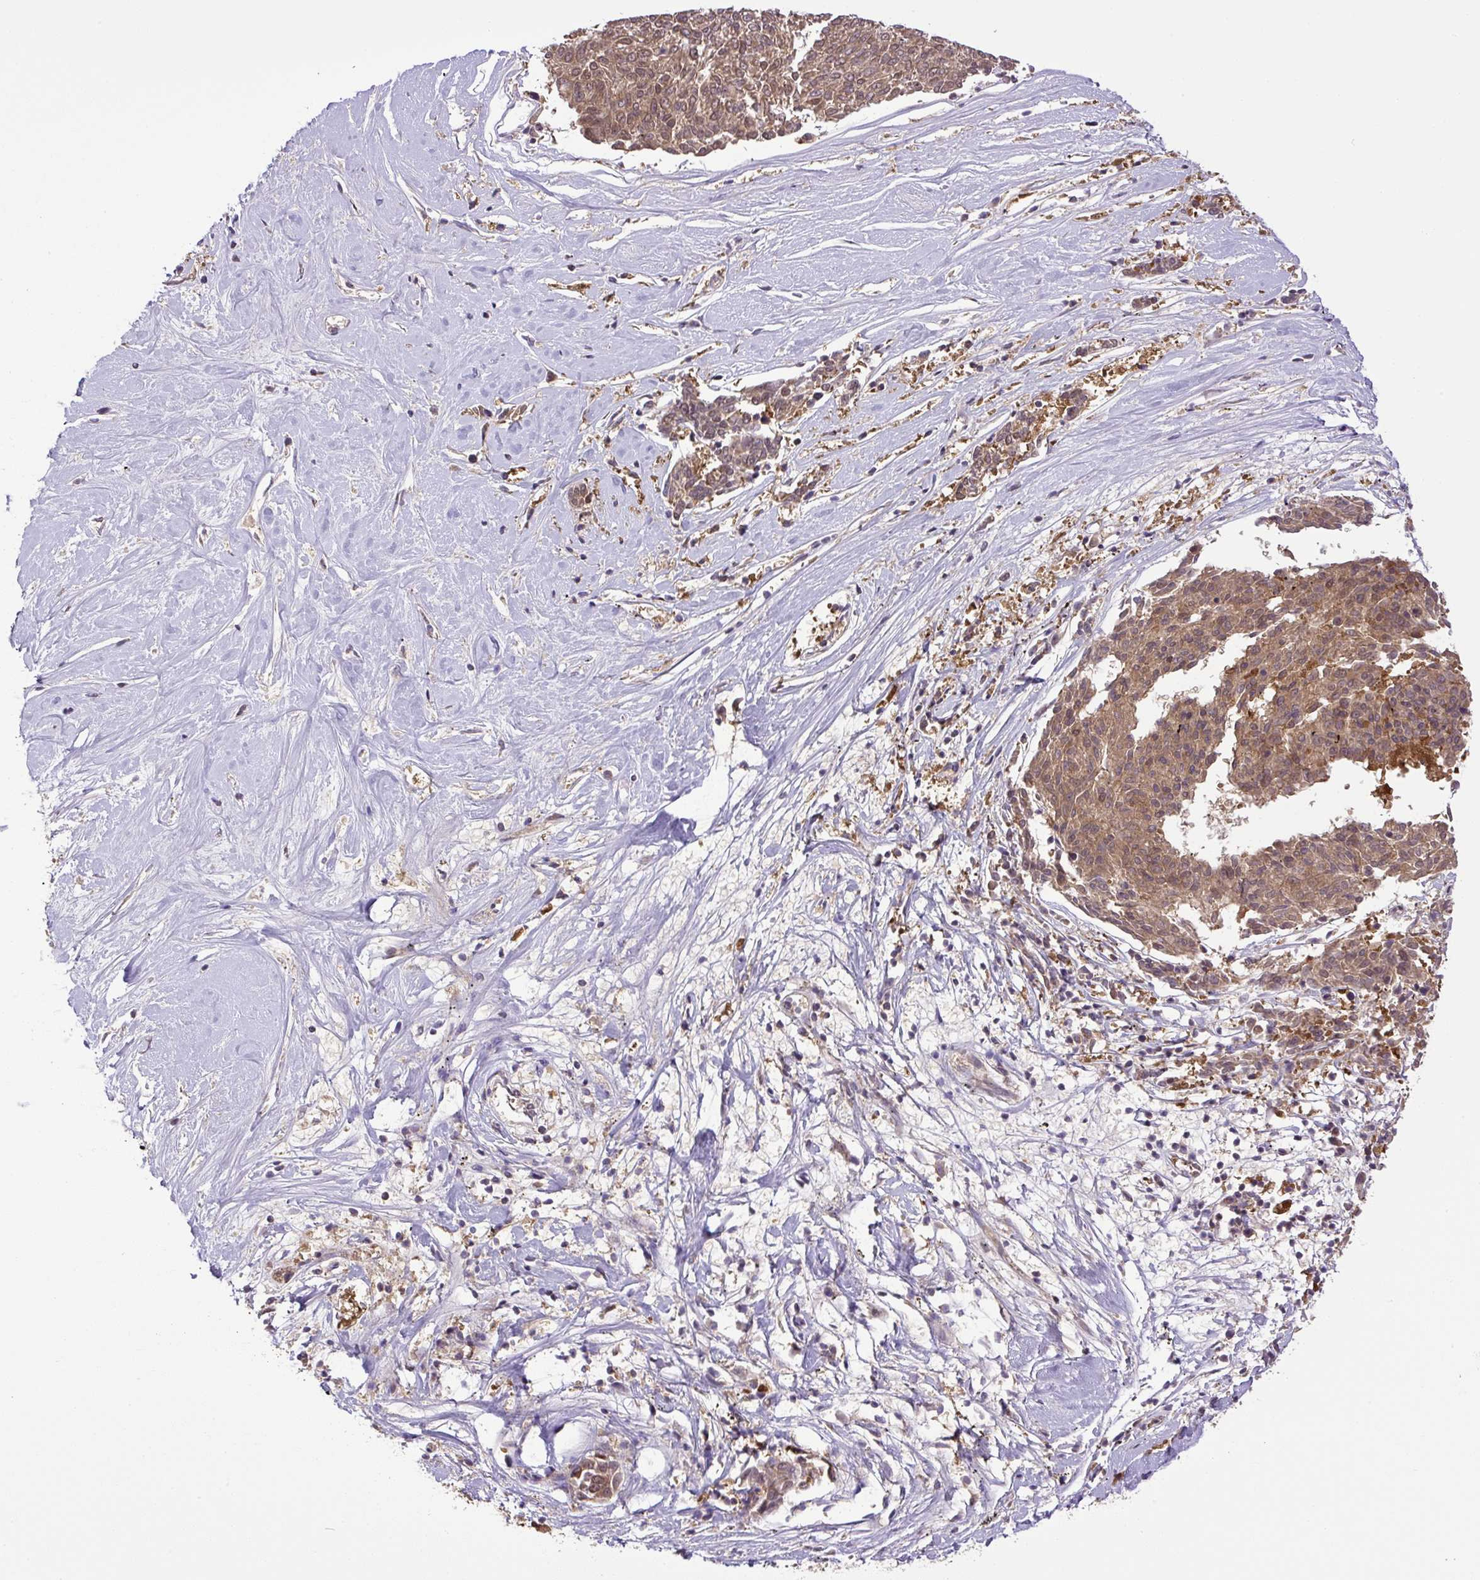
{"staining": {"intensity": "moderate", "quantity": ">75%", "location": "cytoplasmic/membranous,nuclear"}, "tissue": "melanoma", "cell_type": "Tumor cells", "image_type": "cancer", "snomed": [{"axis": "morphology", "description": "Malignant melanoma, NOS"}, {"axis": "topography", "description": "Skin"}], "caption": "Immunohistochemical staining of human malignant melanoma displays medium levels of moderate cytoplasmic/membranous and nuclear expression in about >75% of tumor cells.", "gene": "SGTA", "patient": {"sex": "female", "age": 72}}